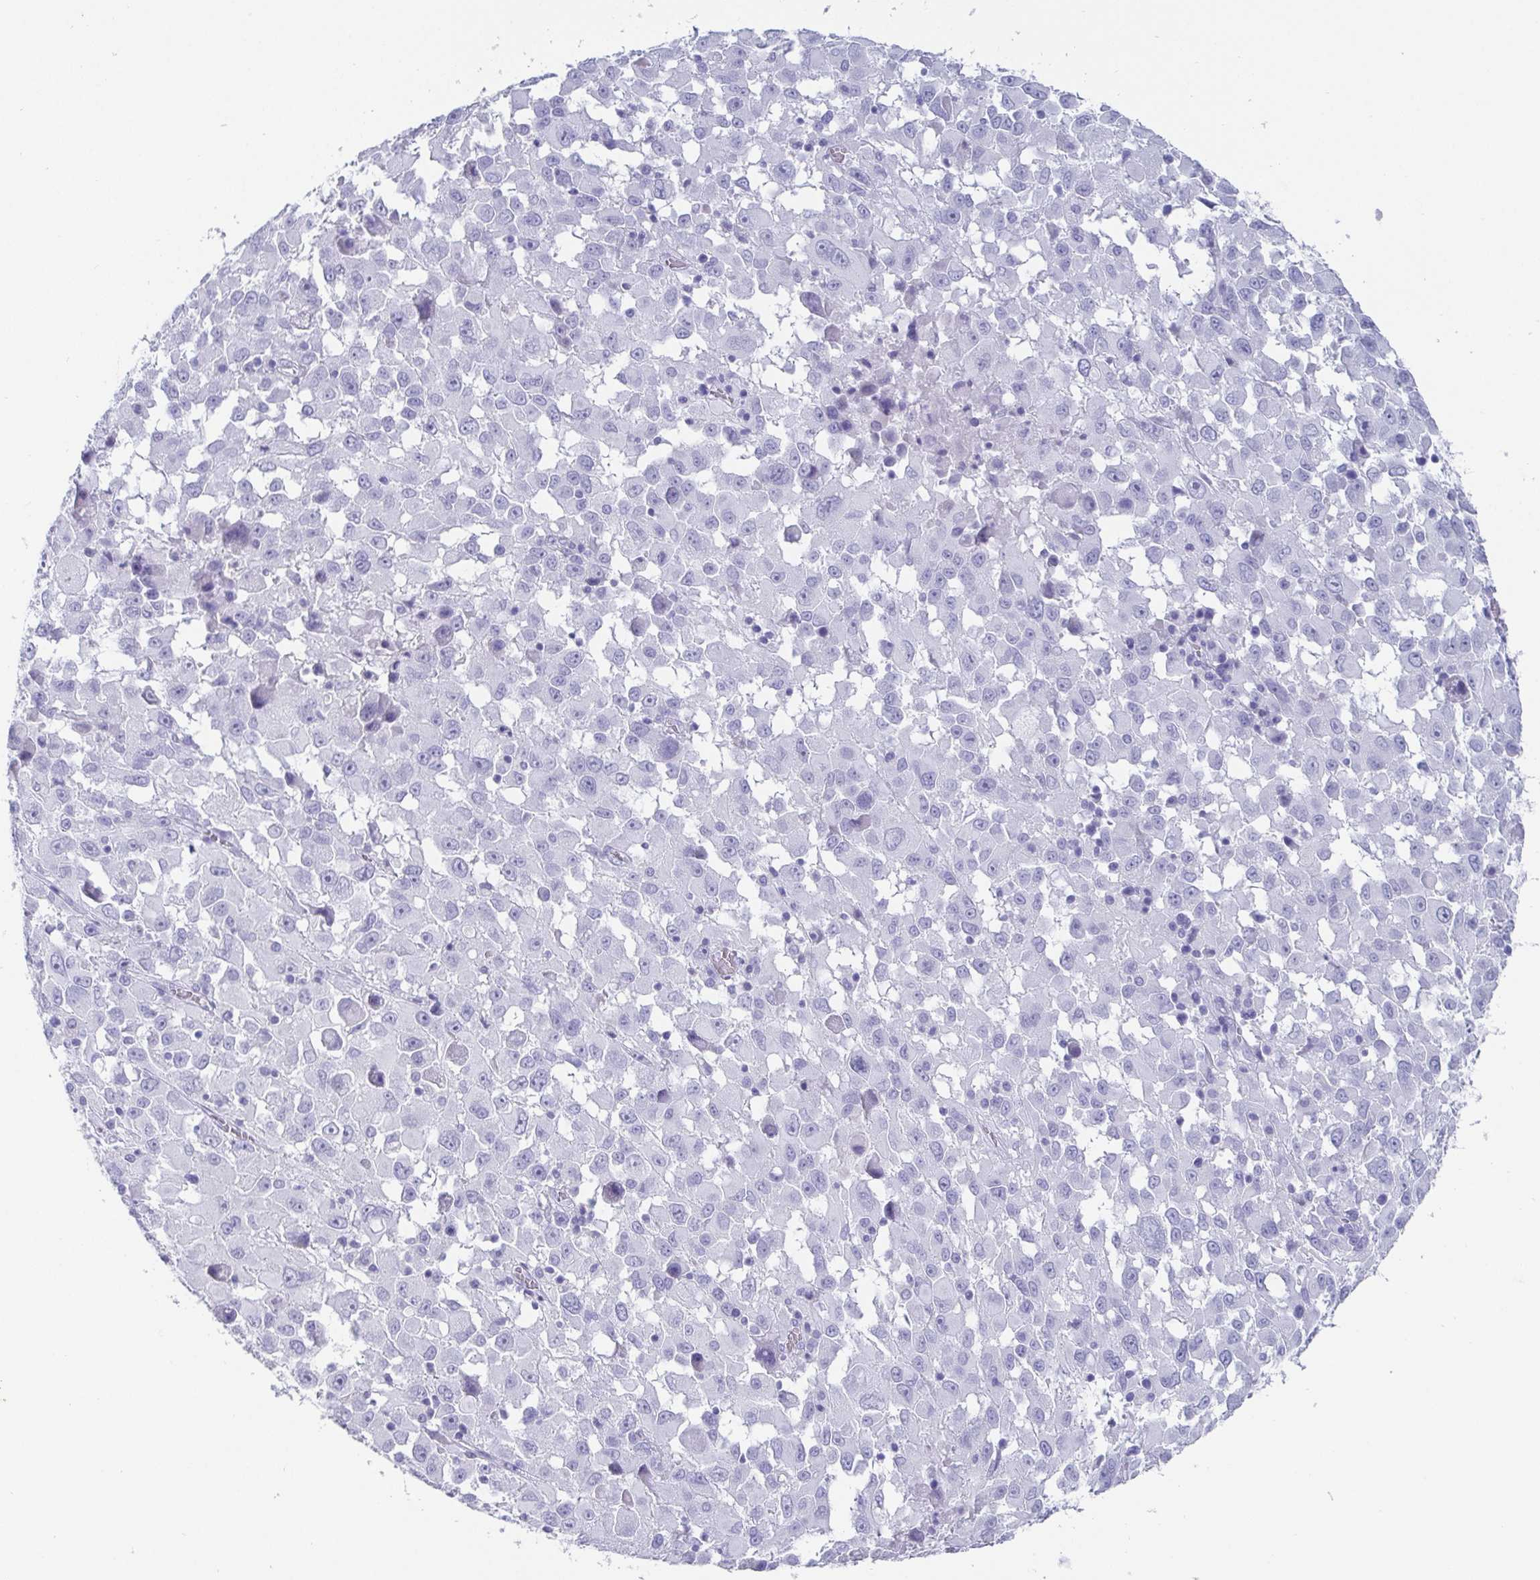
{"staining": {"intensity": "negative", "quantity": "none", "location": "none"}, "tissue": "melanoma", "cell_type": "Tumor cells", "image_type": "cancer", "snomed": [{"axis": "morphology", "description": "Malignant melanoma, Metastatic site"}, {"axis": "topography", "description": "Soft tissue"}], "caption": "This histopathology image is of malignant melanoma (metastatic site) stained with immunohistochemistry to label a protein in brown with the nuclei are counter-stained blue. There is no positivity in tumor cells.", "gene": "SCGN", "patient": {"sex": "male", "age": 50}}